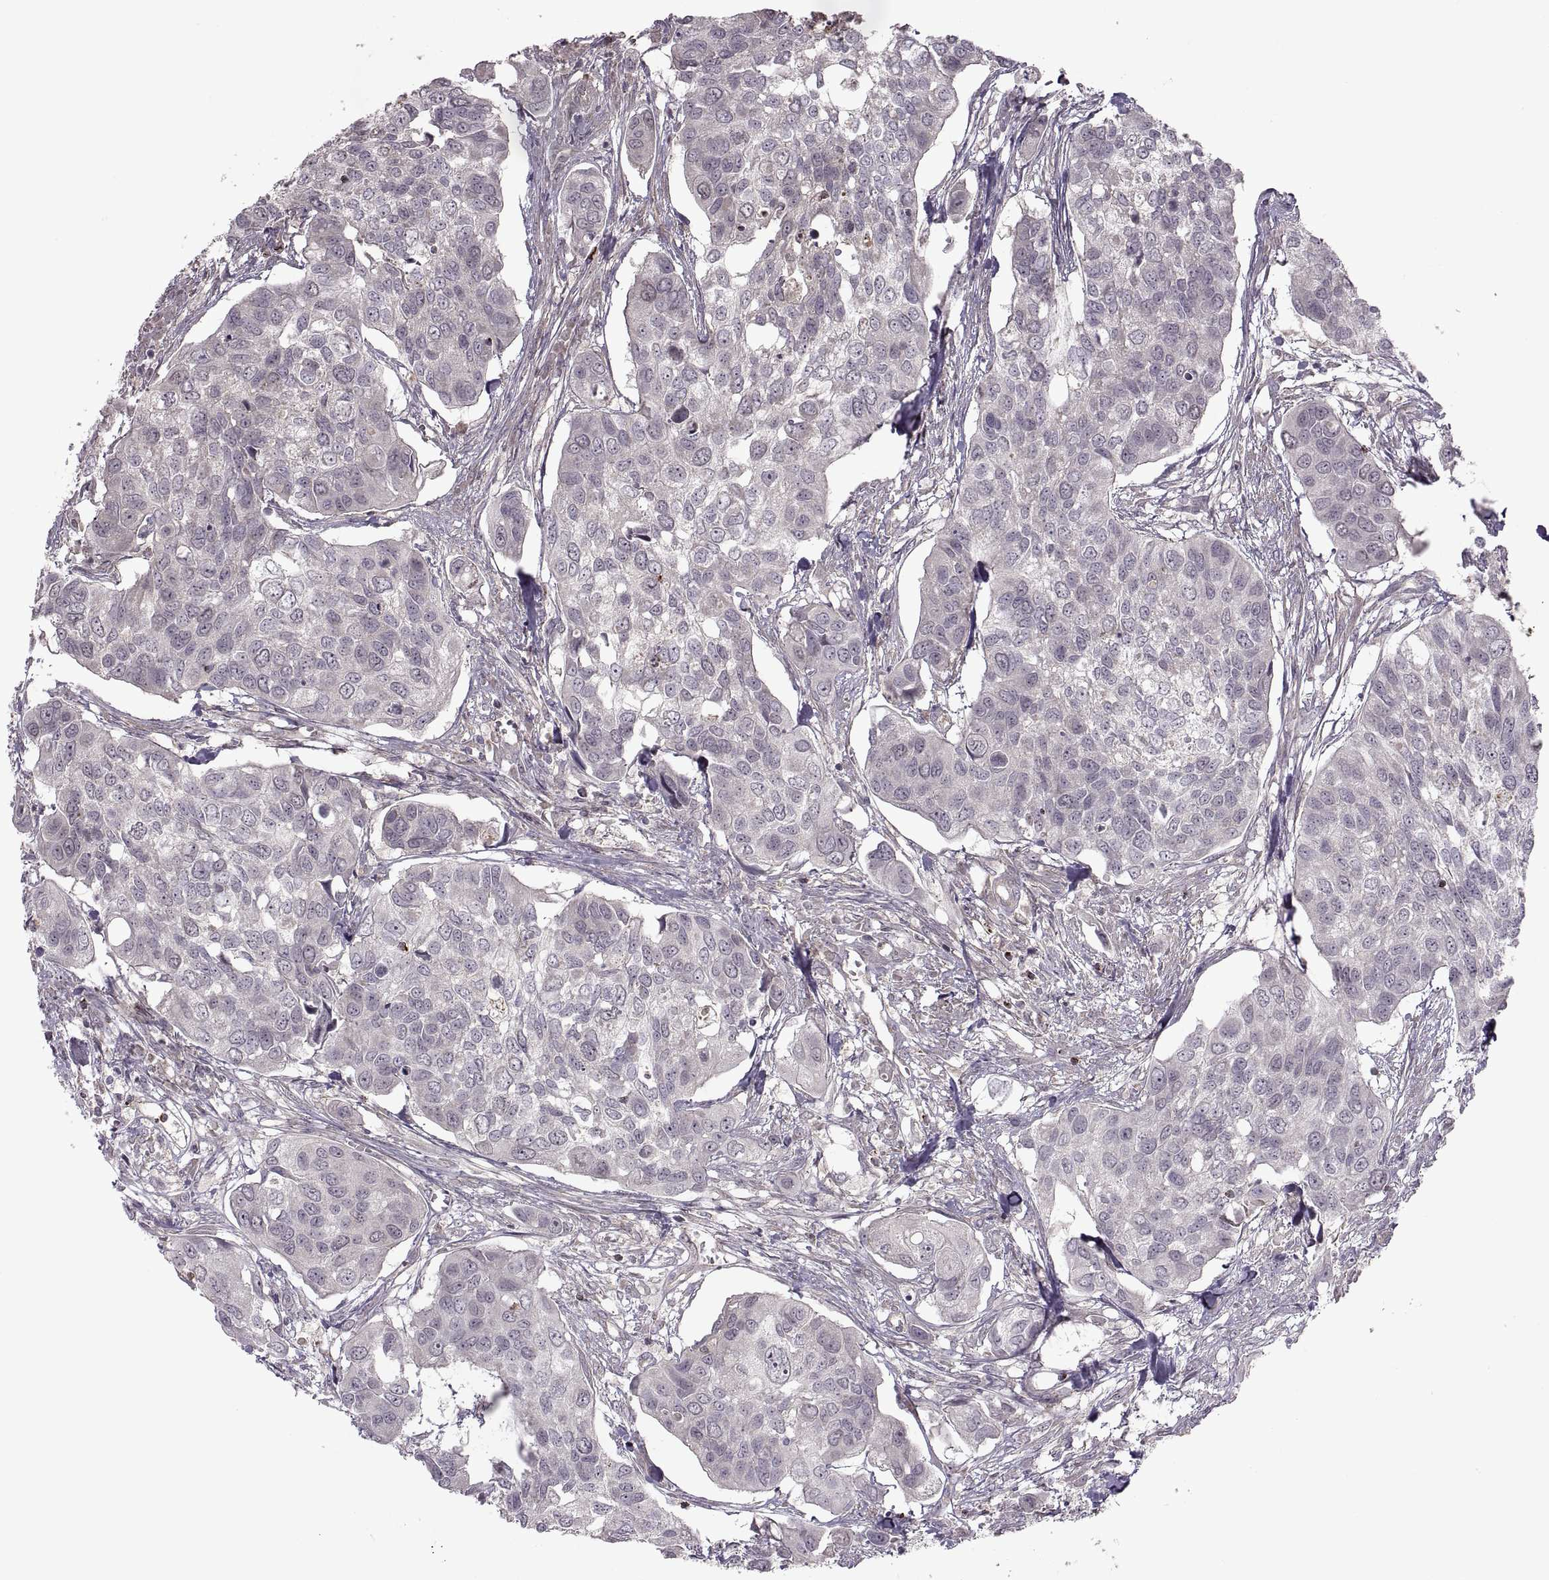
{"staining": {"intensity": "negative", "quantity": "none", "location": "none"}, "tissue": "urothelial cancer", "cell_type": "Tumor cells", "image_type": "cancer", "snomed": [{"axis": "morphology", "description": "Urothelial carcinoma, High grade"}, {"axis": "topography", "description": "Urinary bladder"}], "caption": "A photomicrograph of human urothelial cancer is negative for staining in tumor cells.", "gene": "PIERCE1", "patient": {"sex": "male", "age": 60}}